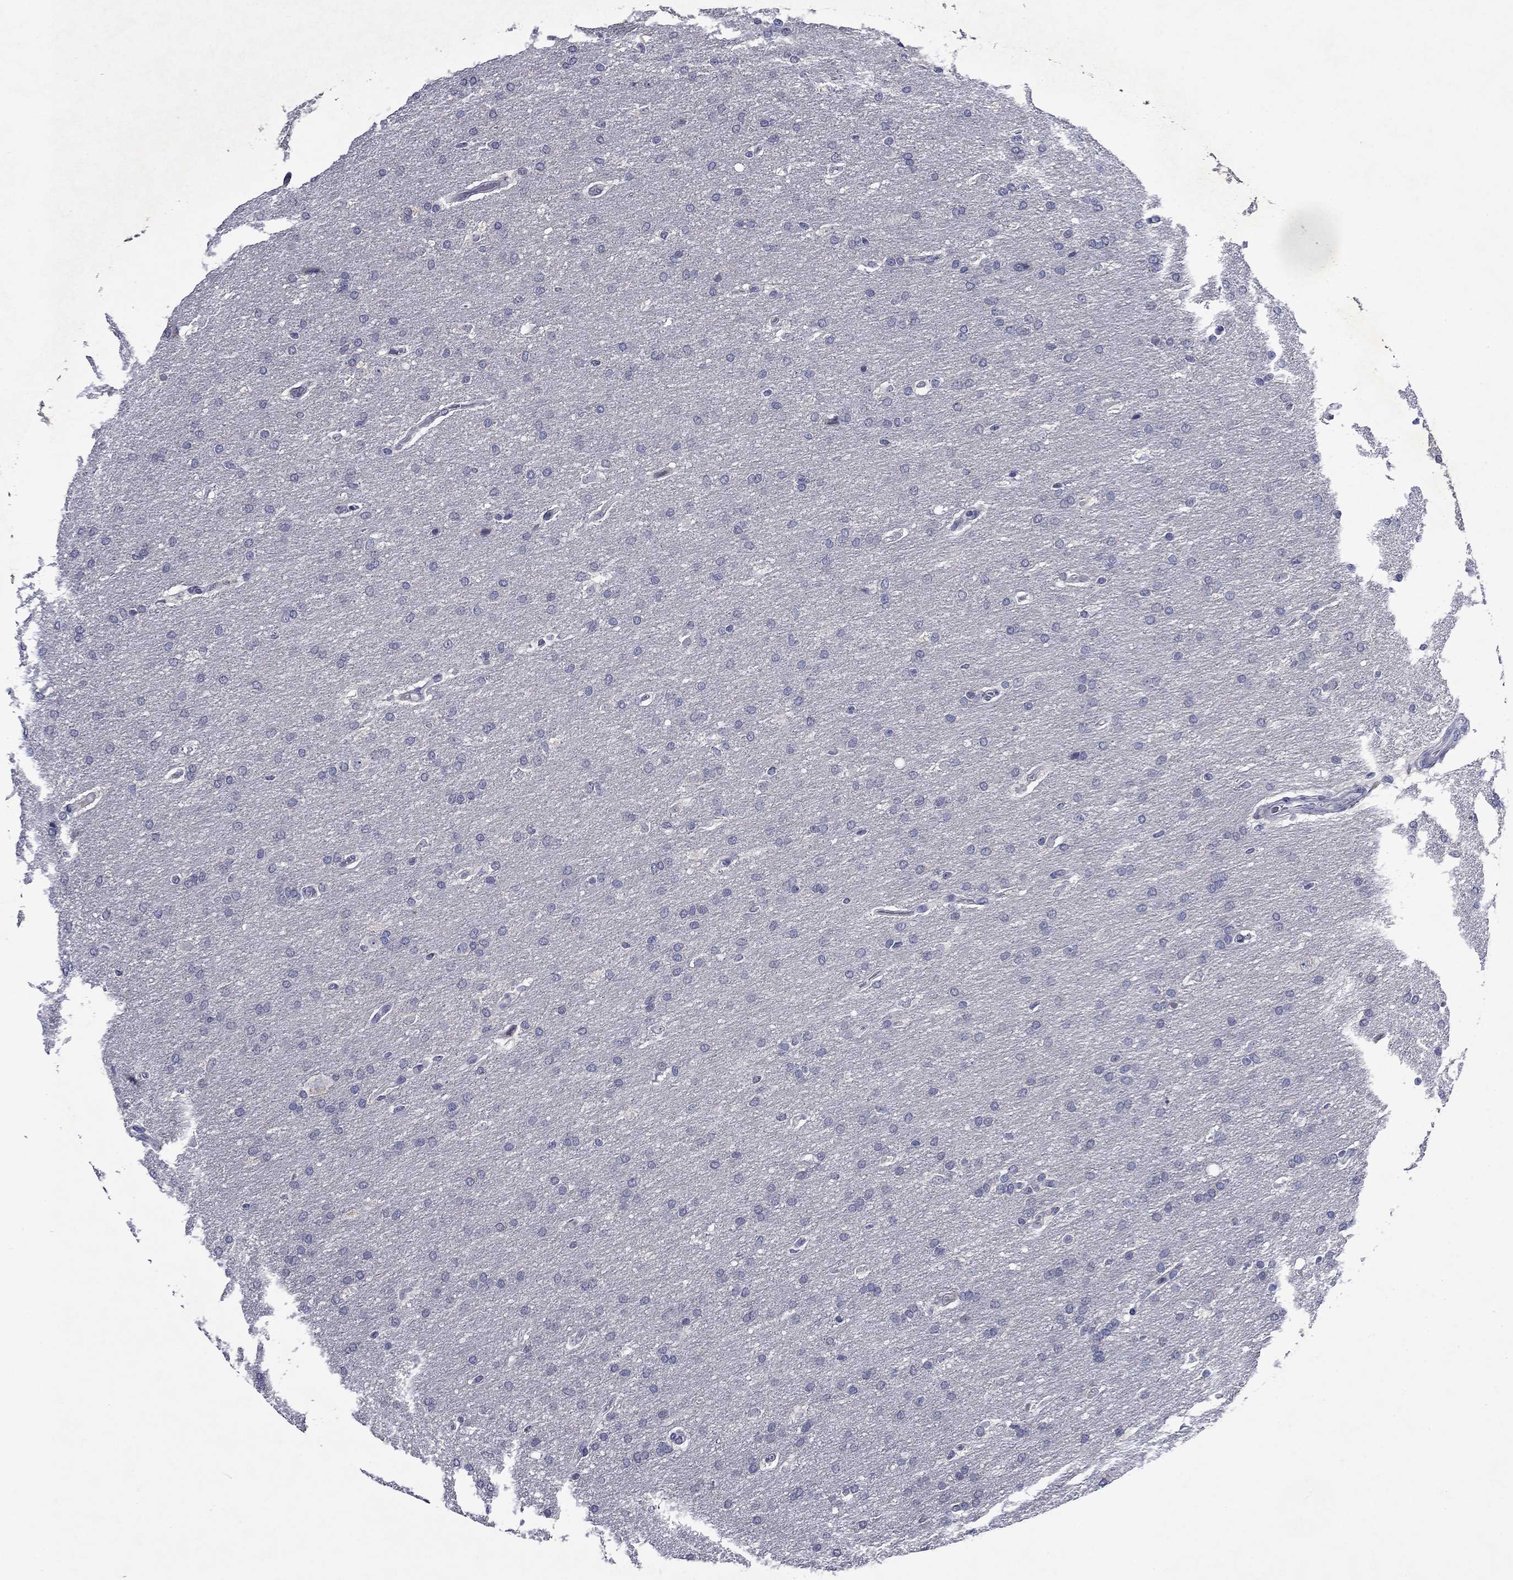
{"staining": {"intensity": "negative", "quantity": "none", "location": "none"}, "tissue": "glioma", "cell_type": "Tumor cells", "image_type": "cancer", "snomed": [{"axis": "morphology", "description": "Glioma, malignant, Low grade"}, {"axis": "topography", "description": "Brain"}], "caption": "Malignant glioma (low-grade) was stained to show a protein in brown. There is no significant positivity in tumor cells.", "gene": "IRF5", "patient": {"sex": "female", "age": 37}}